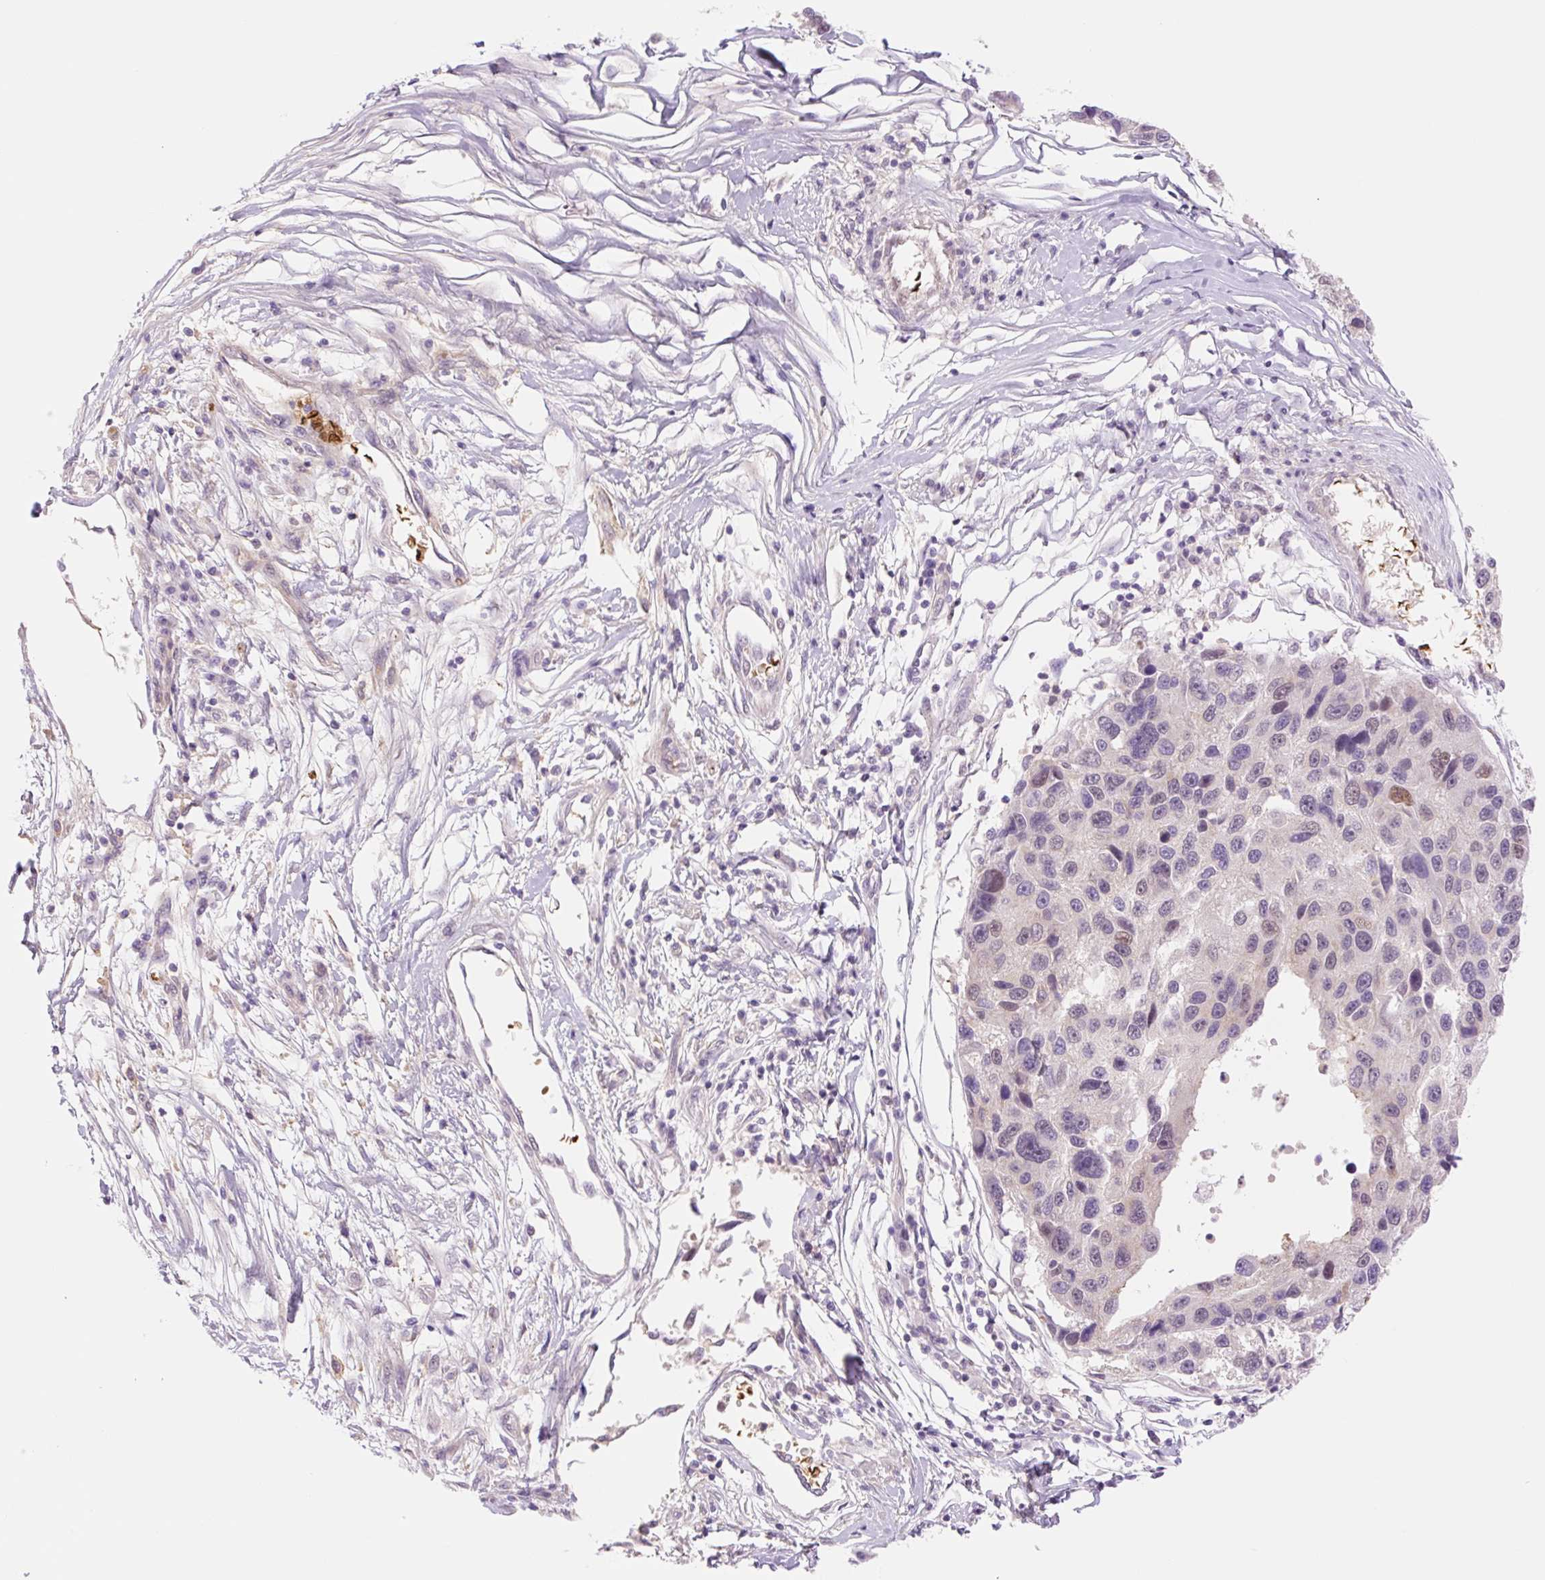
{"staining": {"intensity": "weak", "quantity": "<25%", "location": "nuclear"}, "tissue": "melanoma", "cell_type": "Tumor cells", "image_type": "cancer", "snomed": [{"axis": "morphology", "description": "Malignant melanoma, NOS"}, {"axis": "topography", "description": "Skin"}], "caption": "Immunohistochemistry of human melanoma exhibits no staining in tumor cells.", "gene": "HEBP1", "patient": {"sex": "male", "age": 53}}